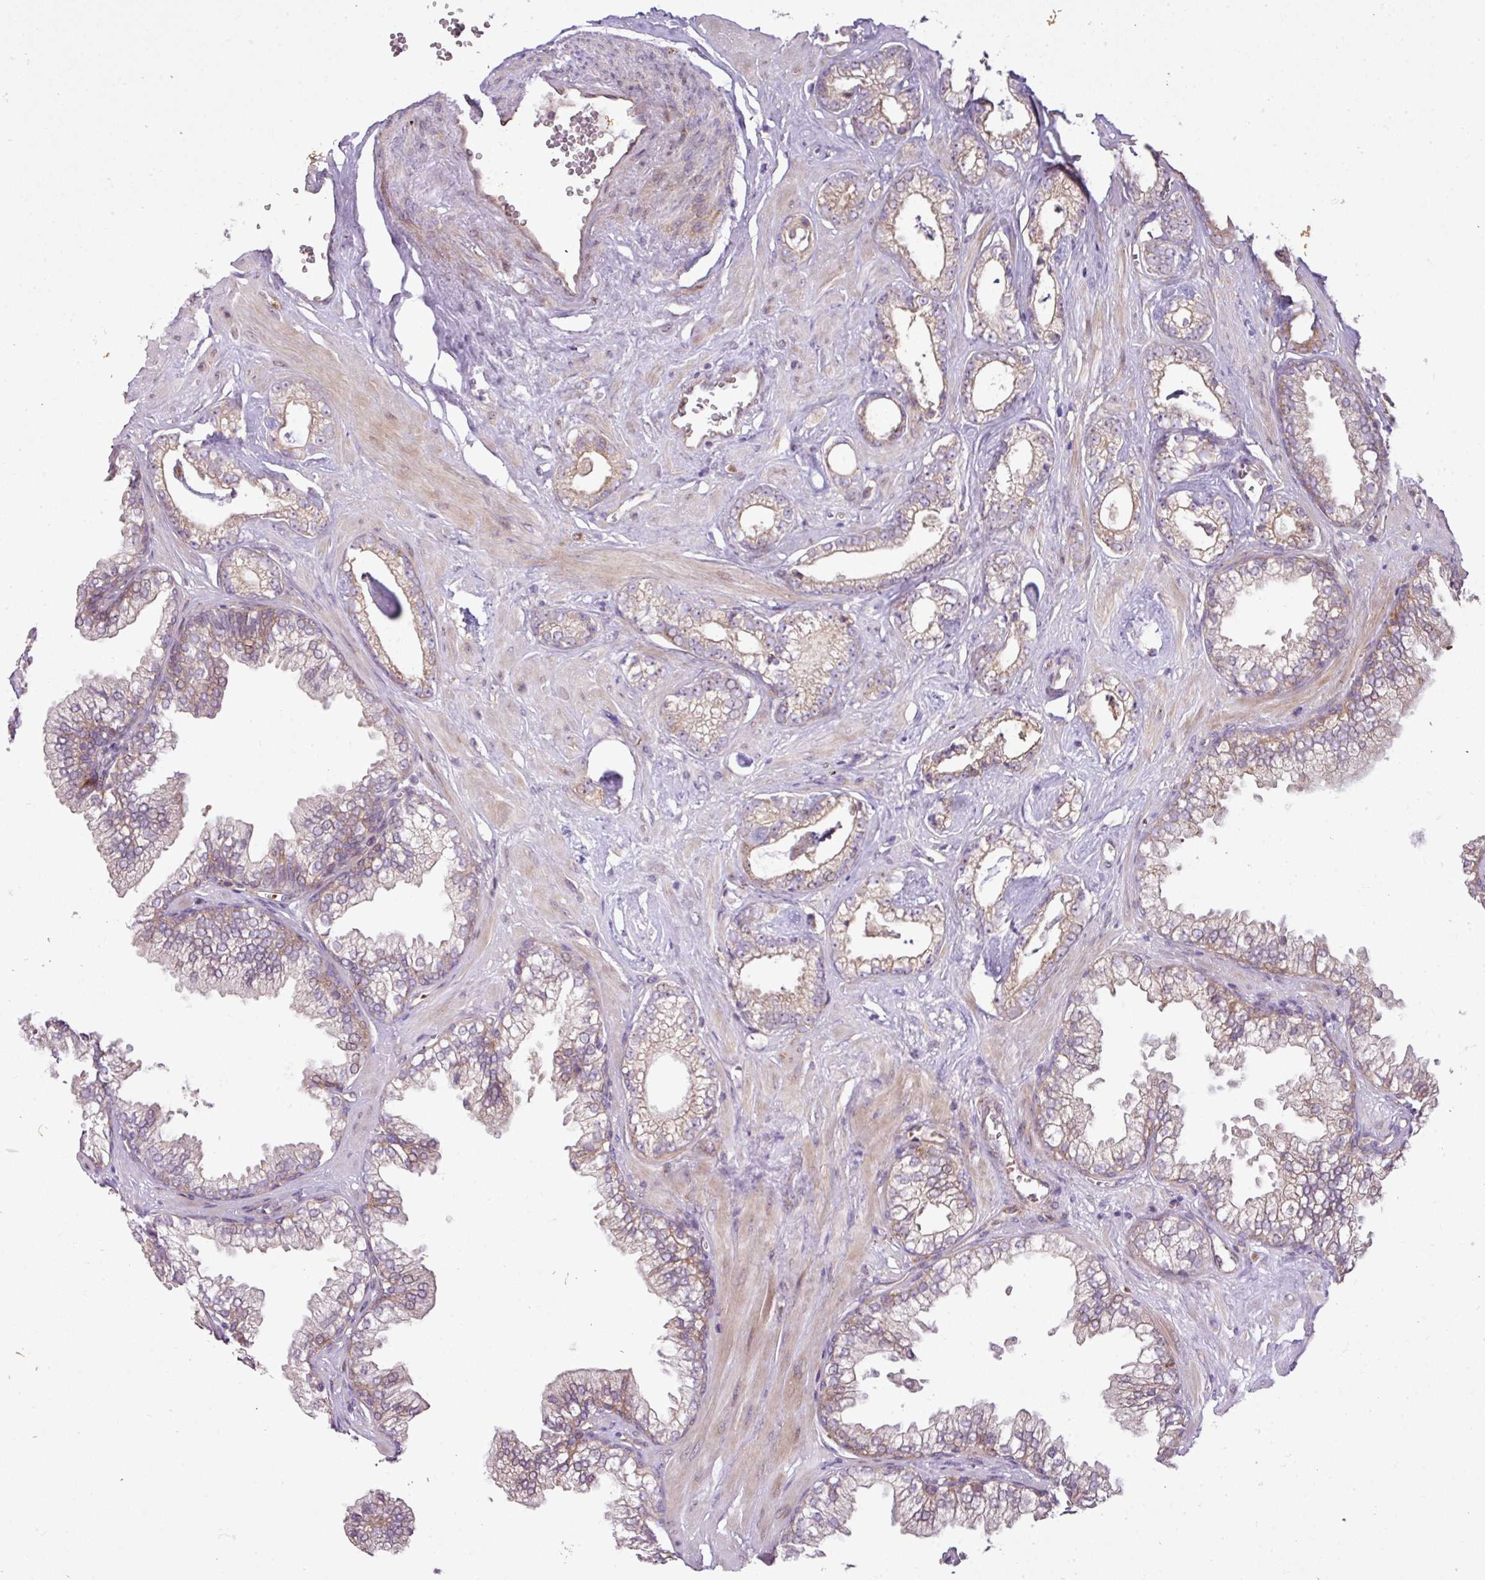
{"staining": {"intensity": "weak", "quantity": "<25%", "location": "cytoplasmic/membranous"}, "tissue": "prostate cancer", "cell_type": "Tumor cells", "image_type": "cancer", "snomed": [{"axis": "morphology", "description": "Adenocarcinoma, Low grade"}, {"axis": "topography", "description": "Prostate"}], "caption": "IHC of human prostate adenocarcinoma (low-grade) demonstrates no staining in tumor cells.", "gene": "COX18", "patient": {"sex": "male", "age": 60}}